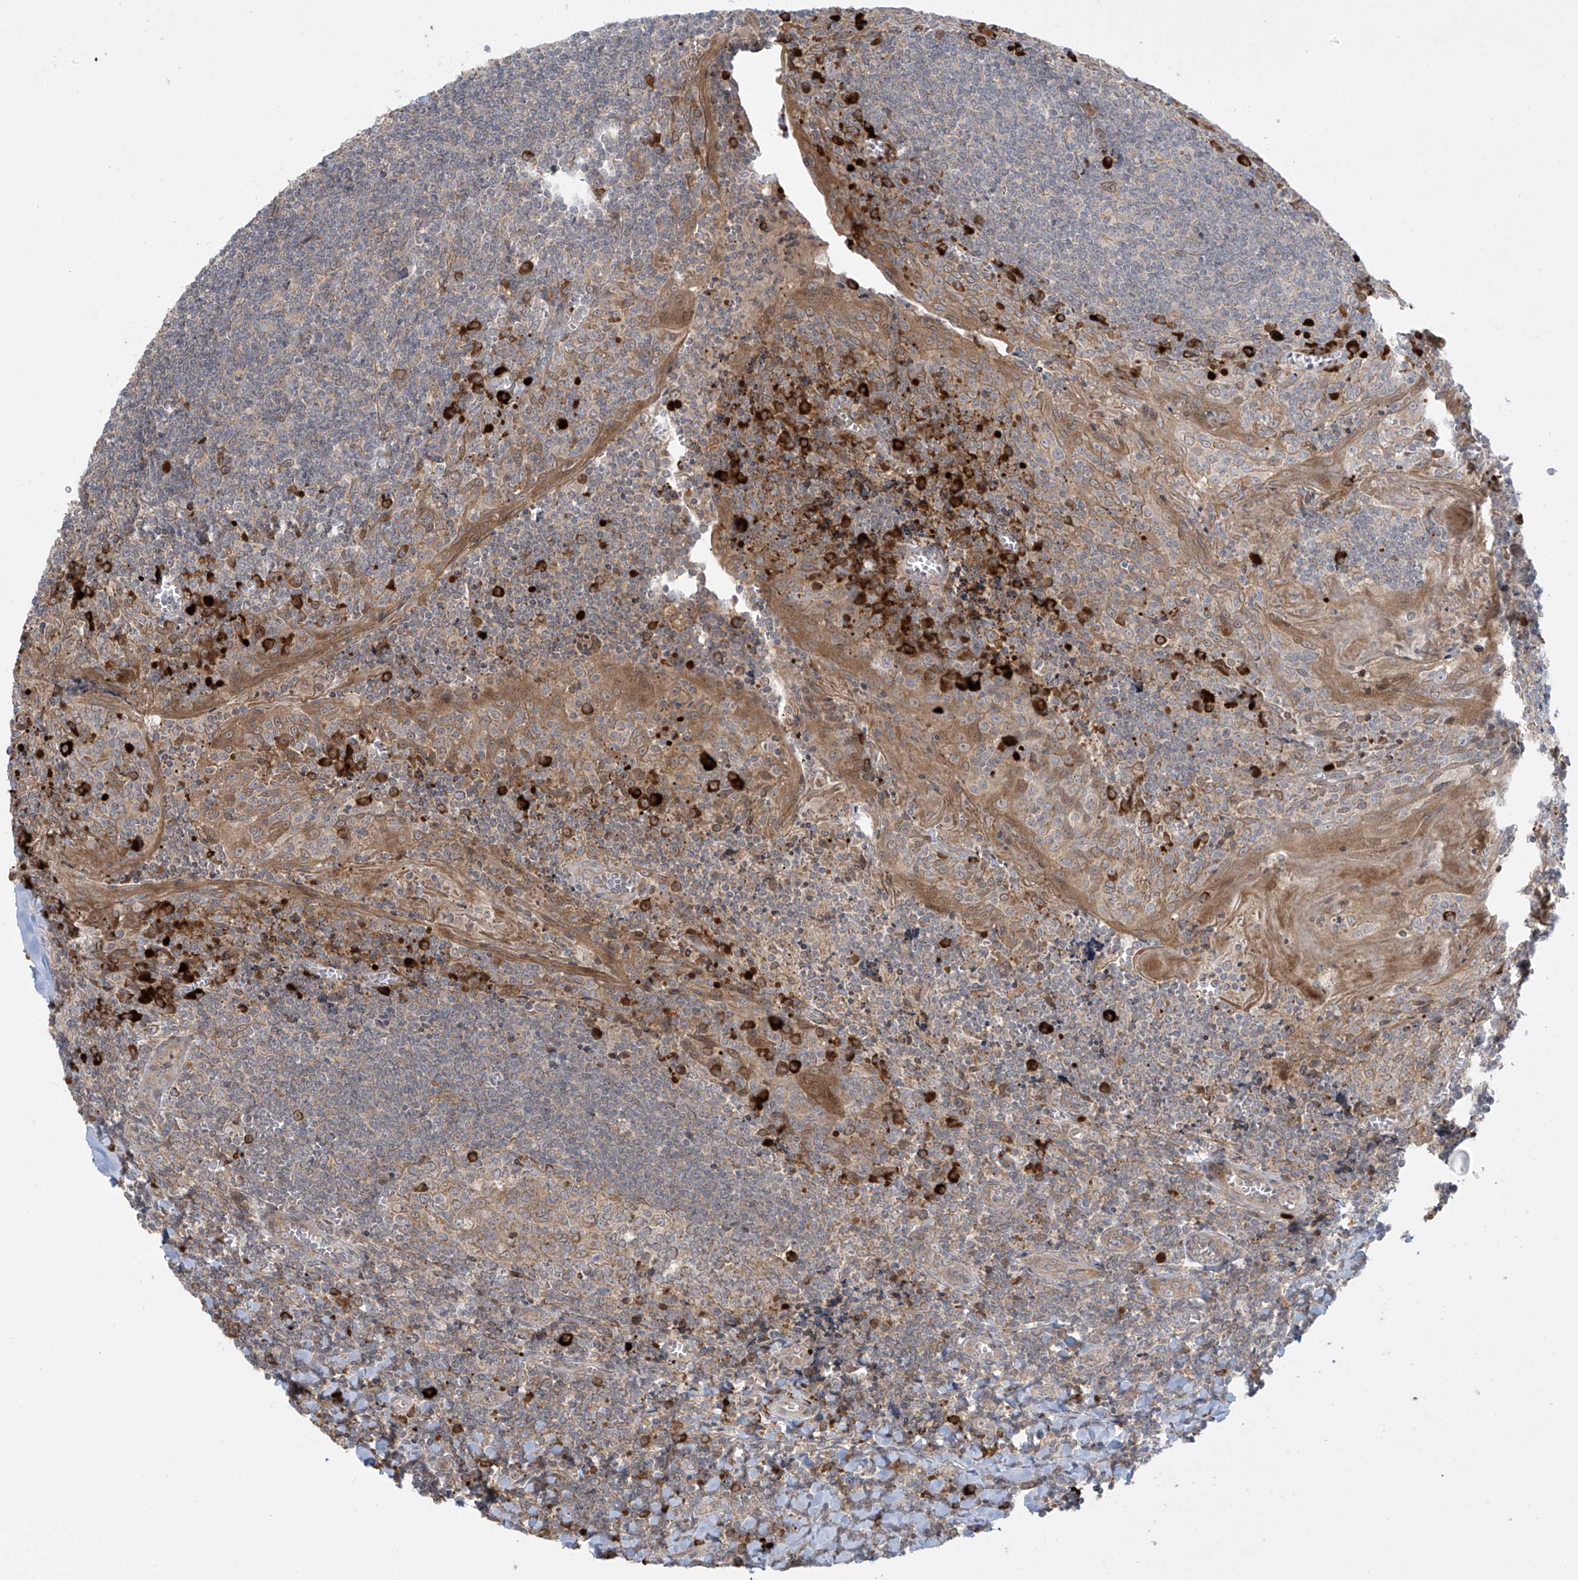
{"staining": {"intensity": "strong", "quantity": "<25%", "location": "cytoplasmic/membranous"}, "tissue": "tonsil", "cell_type": "Germinal center cells", "image_type": "normal", "snomed": [{"axis": "morphology", "description": "Normal tissue, NOS"}, {"axis": "topography", "description": "Tonsil"}], "caption": "Tonsil stained for a protein shows strong cytoplasmic/membranous positivity in germinal center cells.", "gene": "PPAT", "patient": {"sex": "male", "age": 27}}